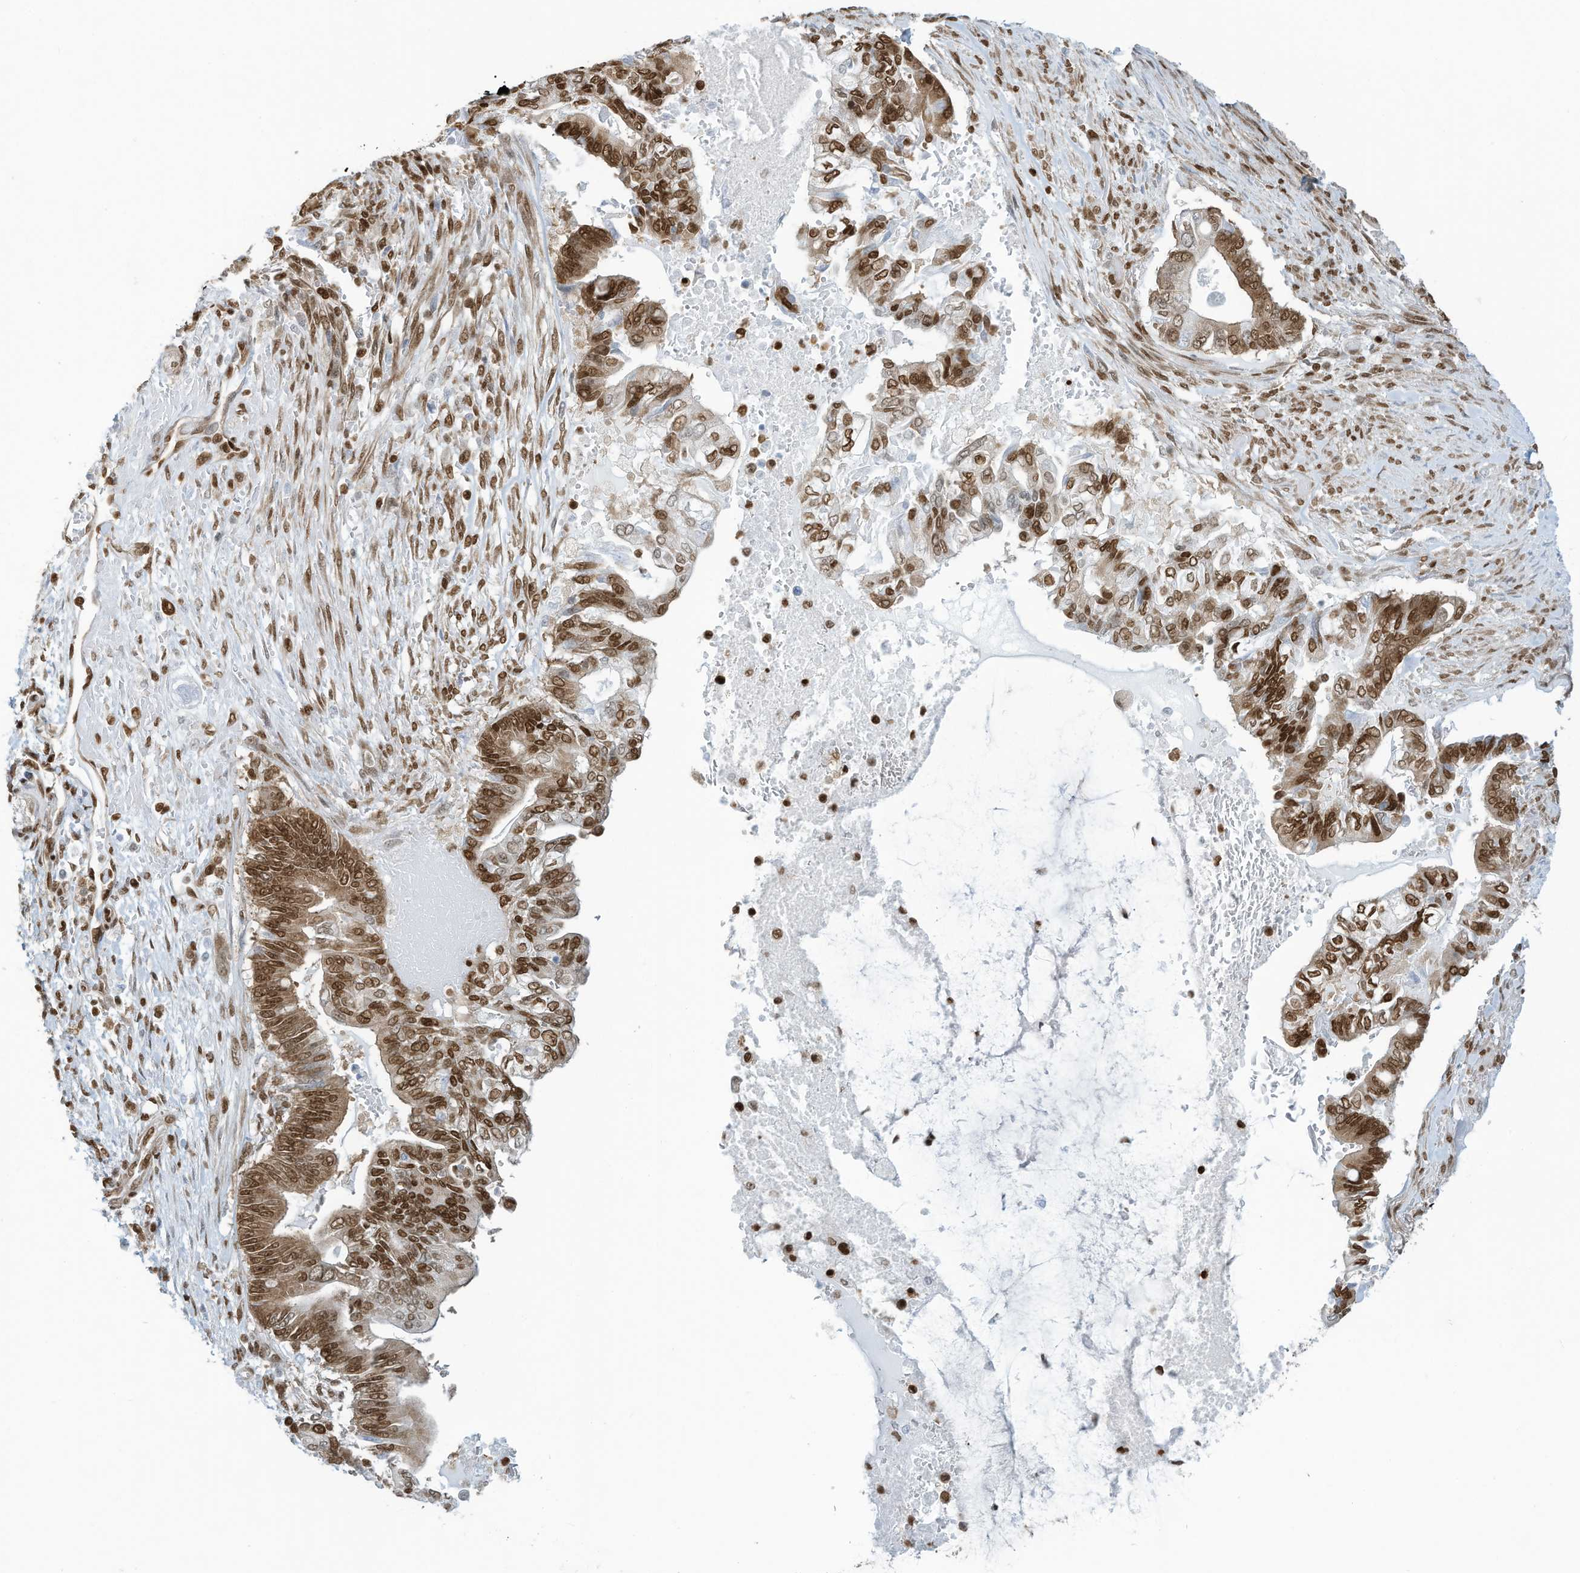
{"staining": {"intensity": "moderate", "quantity": ">75%", "location": "nuclear"}, "tissue": "pancreatic cancer", "cell_type": "Tumor cells", "image_type": "cancer", "snomed": [{"axis": "morphology", "description": "Adenocarcinoma, NOS"}, {"axis": "topography", "description": "Pancreas"}], "caption": "A photomicrograph of human pancreatic cancer (adenocarcinoma) stained for a protein displays moderate nuclear brown staining in tumor cells. (IHC, brightfield microscopy, high magnification).", "gene": "SARNP", "patient": {"sex": "male", "age": 68}}